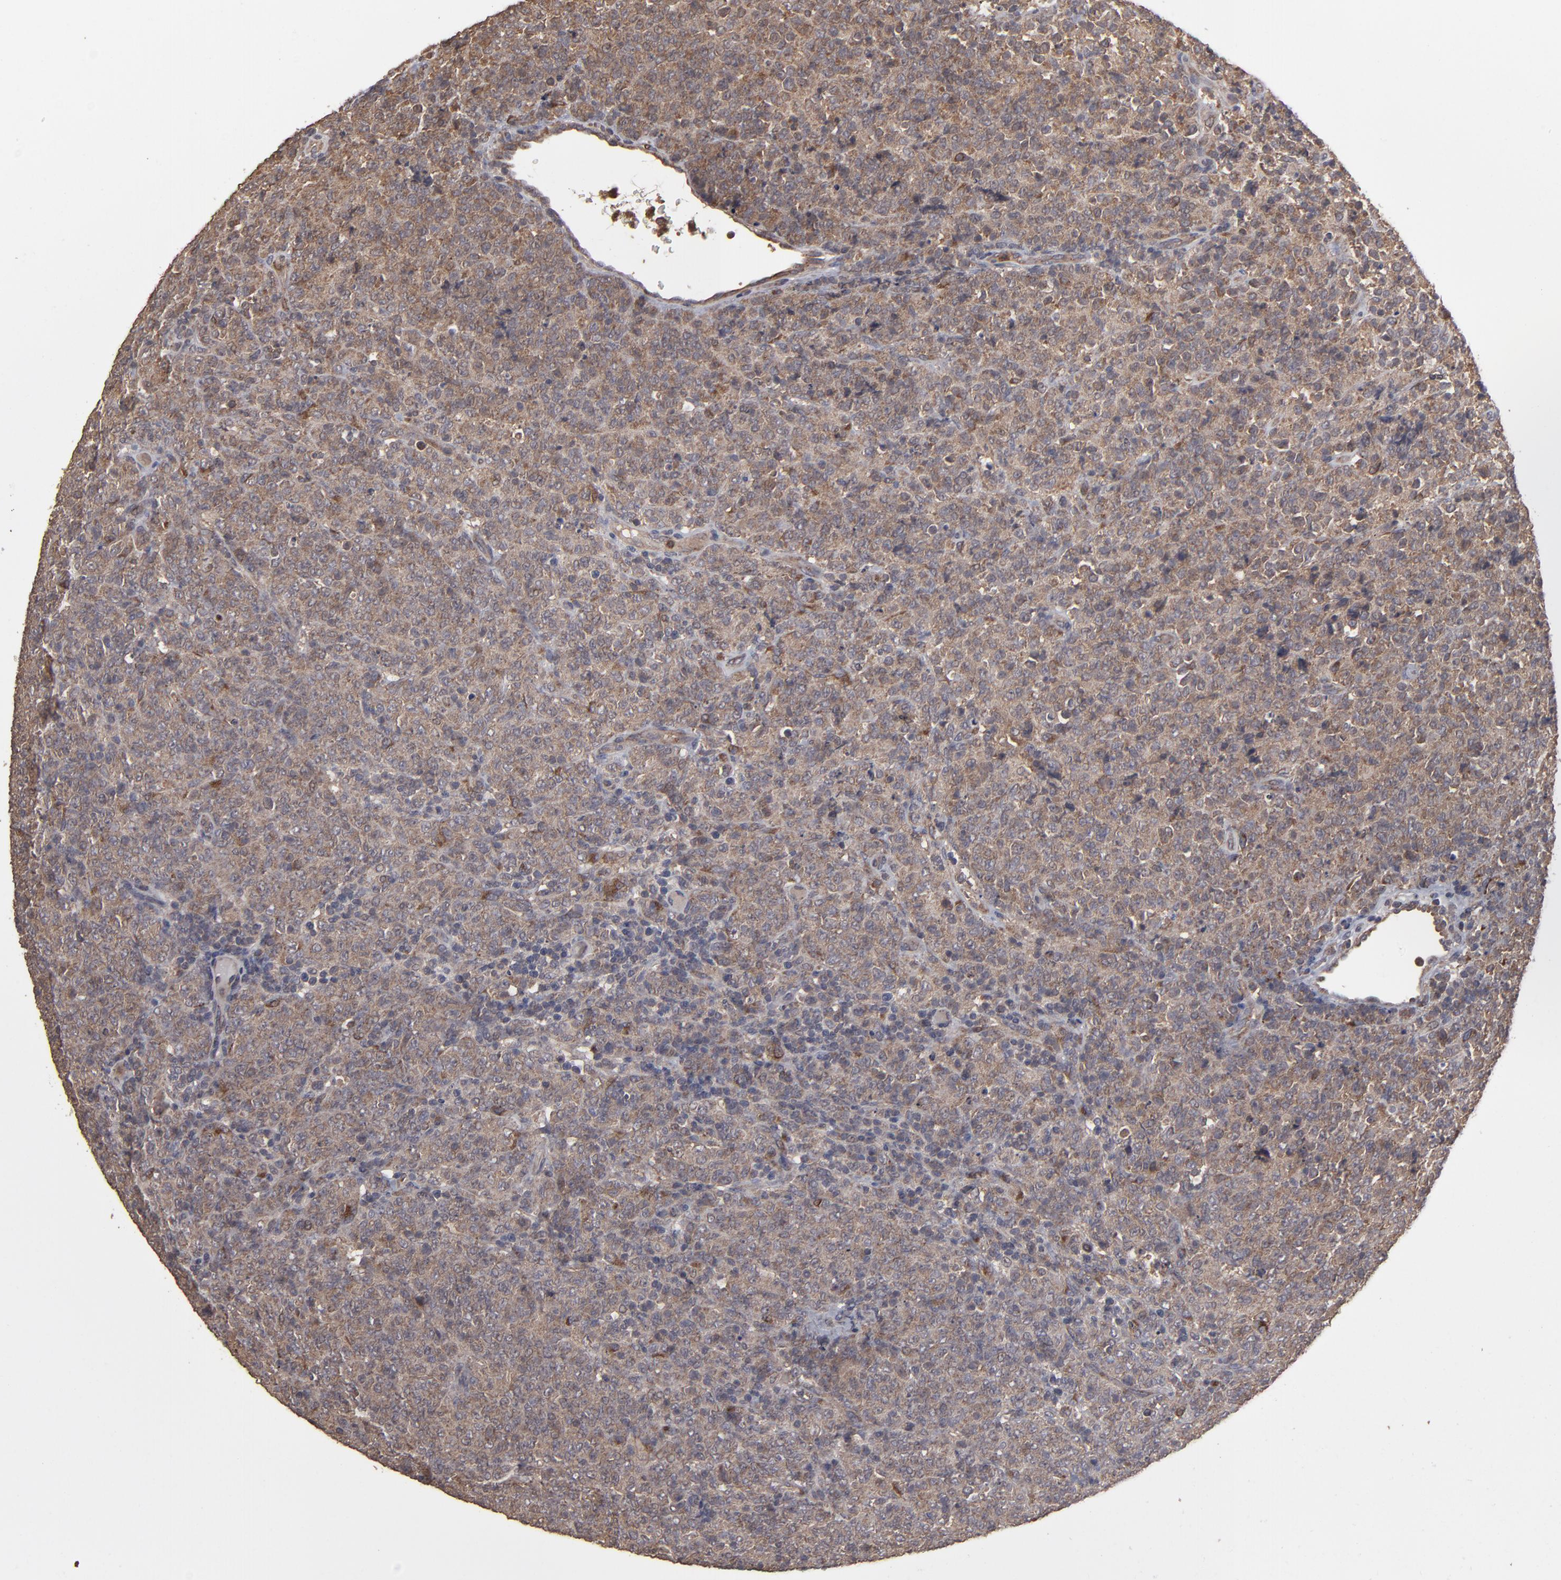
{"staining": {"intensity": "moderate", "quantity": "<25%", "location": "cytoplasmic/membranous"}, "tissue": "lymphoma", "cell_type": "Tumor cells", "image_type": "cancer", "snomed": [{"axis": "morphology", "description": "Malignant lymphoma, non-Hodgkin's type, High grade"}, {"axis": "topography", "description": "Tonsil"}], "caption": "Protein expression analysis of human lymphoma reveals moderate cytoplasmic/membranous positivity in approximately <25% of tumor cells. The staining is performed using DAB (3,3'-diaminobenzidine) brown chromogen to label protein expression. The nuclei are counter-stained blue using hematoxylin.", "gene": "MMP2", "patient": {"sex": "female", "age": 36}}